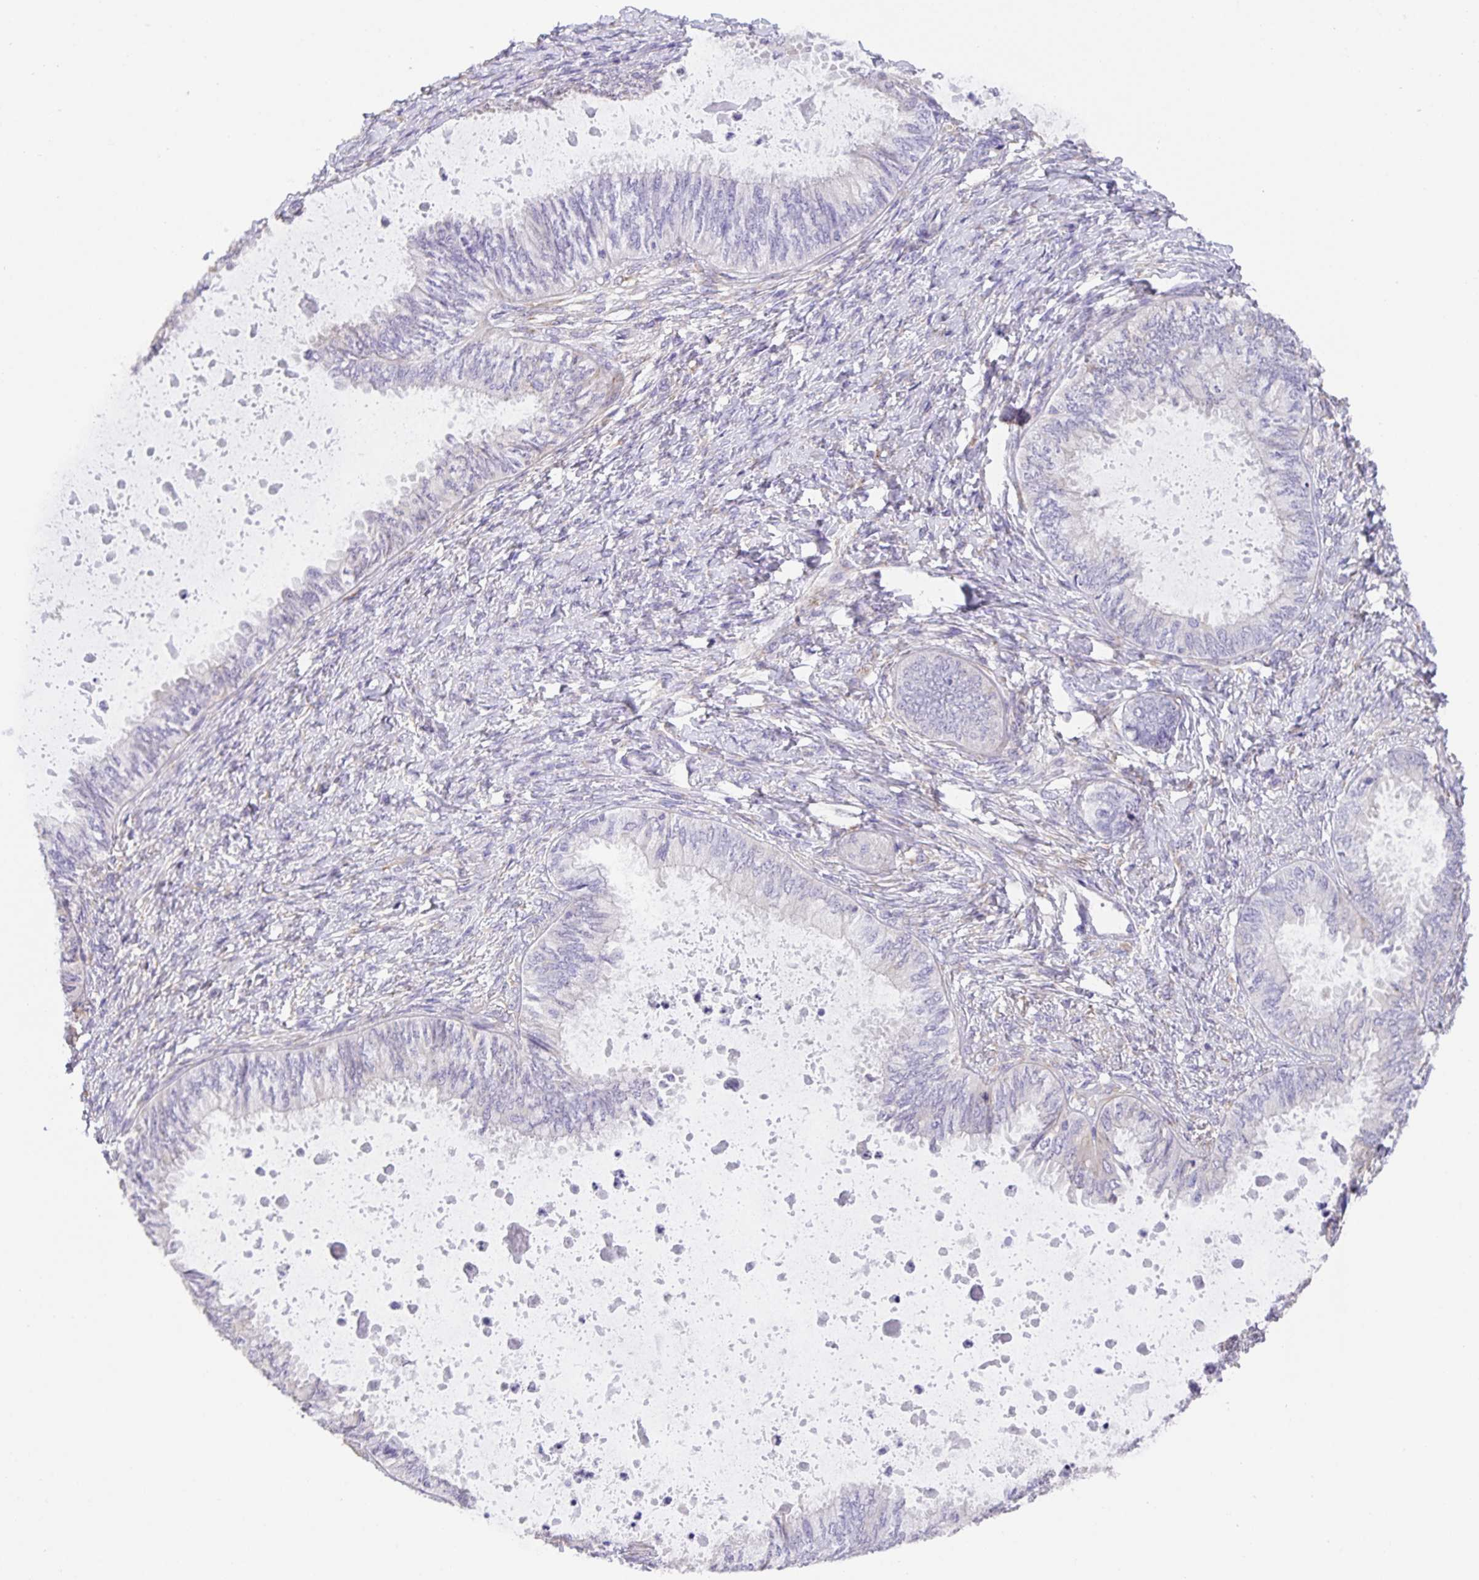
{"staining": {"intensity": "negative", "quantity": "none", "location": "none"}, "tissue": "ovarian cancer", "cell_type": "Tumor cells", "image_type": "cancer", "snomed": [{"axis": "morphology", "description": "Carcinoma, endometroid"}, {"axis": "topography", "description": "Ovary"}], "caption": "Immunohistochemistry image of human endometroid carcinoma (ovarian) stained for a protein (brown), which reveals no expression in tumor cells. (Brightfield microscopy of DAB immunohistochemistry at high magnification).", "gene": "PRR36", "patient": {"sex": "female", "age": 70}}